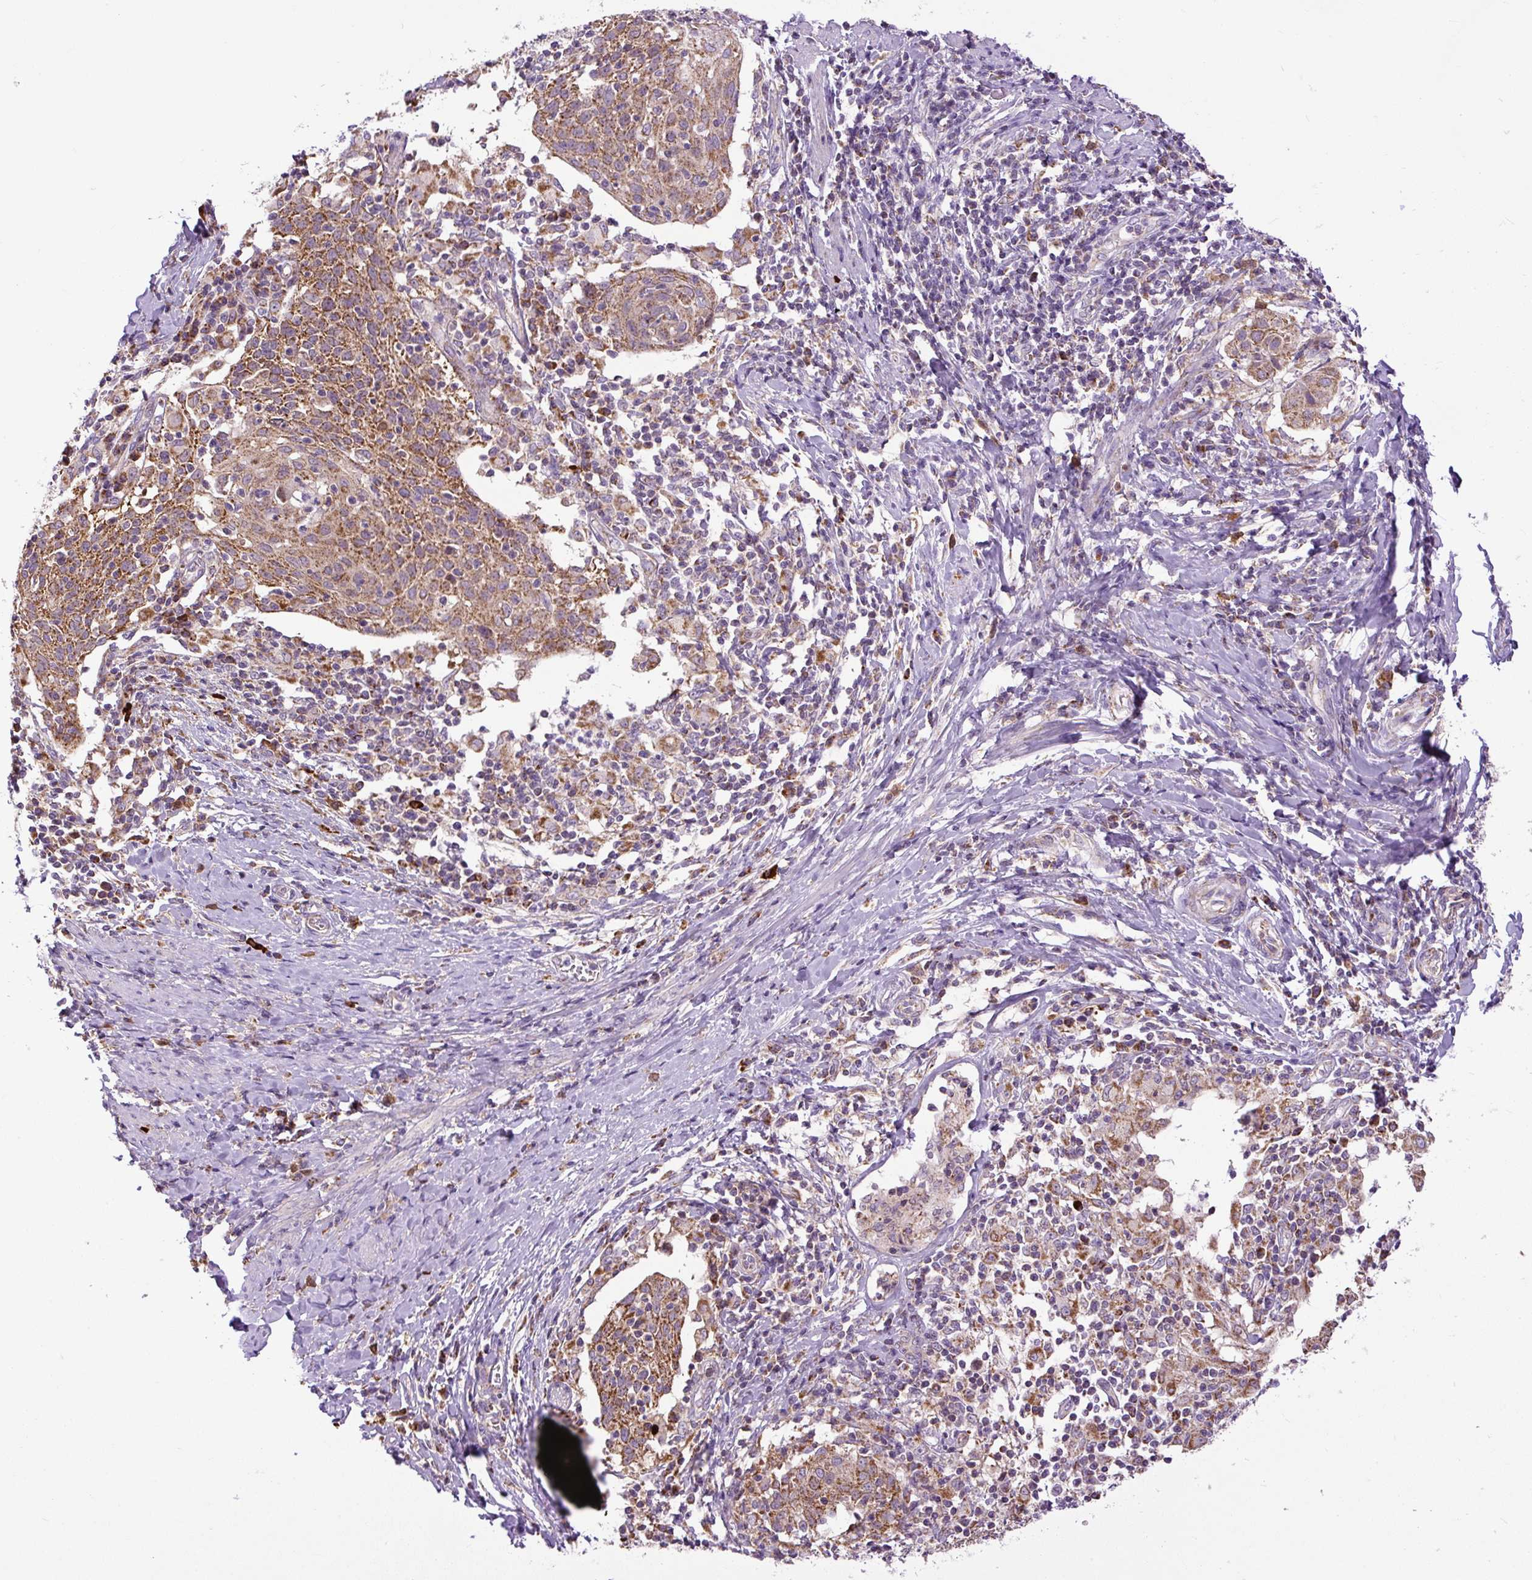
{"staining": {"intensity": "moderate", "quantity": ">75%", "location": "cytoplasmic/membranous"}, "tissue": "cervical cancer", "cell_type": "Tumor cells", "image_type": "cancer", "snomed": [{"axis": "morphology", "description": "Squamous cell carcinoma, NOS"}, {"axis": "topography", "description": "Cervix"}], "caption": "Immunohistochemistry of squamous cell carcinoma (cervical) reveals medium levels of moderate cytoplasmic/membranous staining in approximately >75% of tumor cells. (IHC, brightfield microscopy, high magnification).", "gene": "TM2D3", "patient": {"sex": "female", "age": 52}}